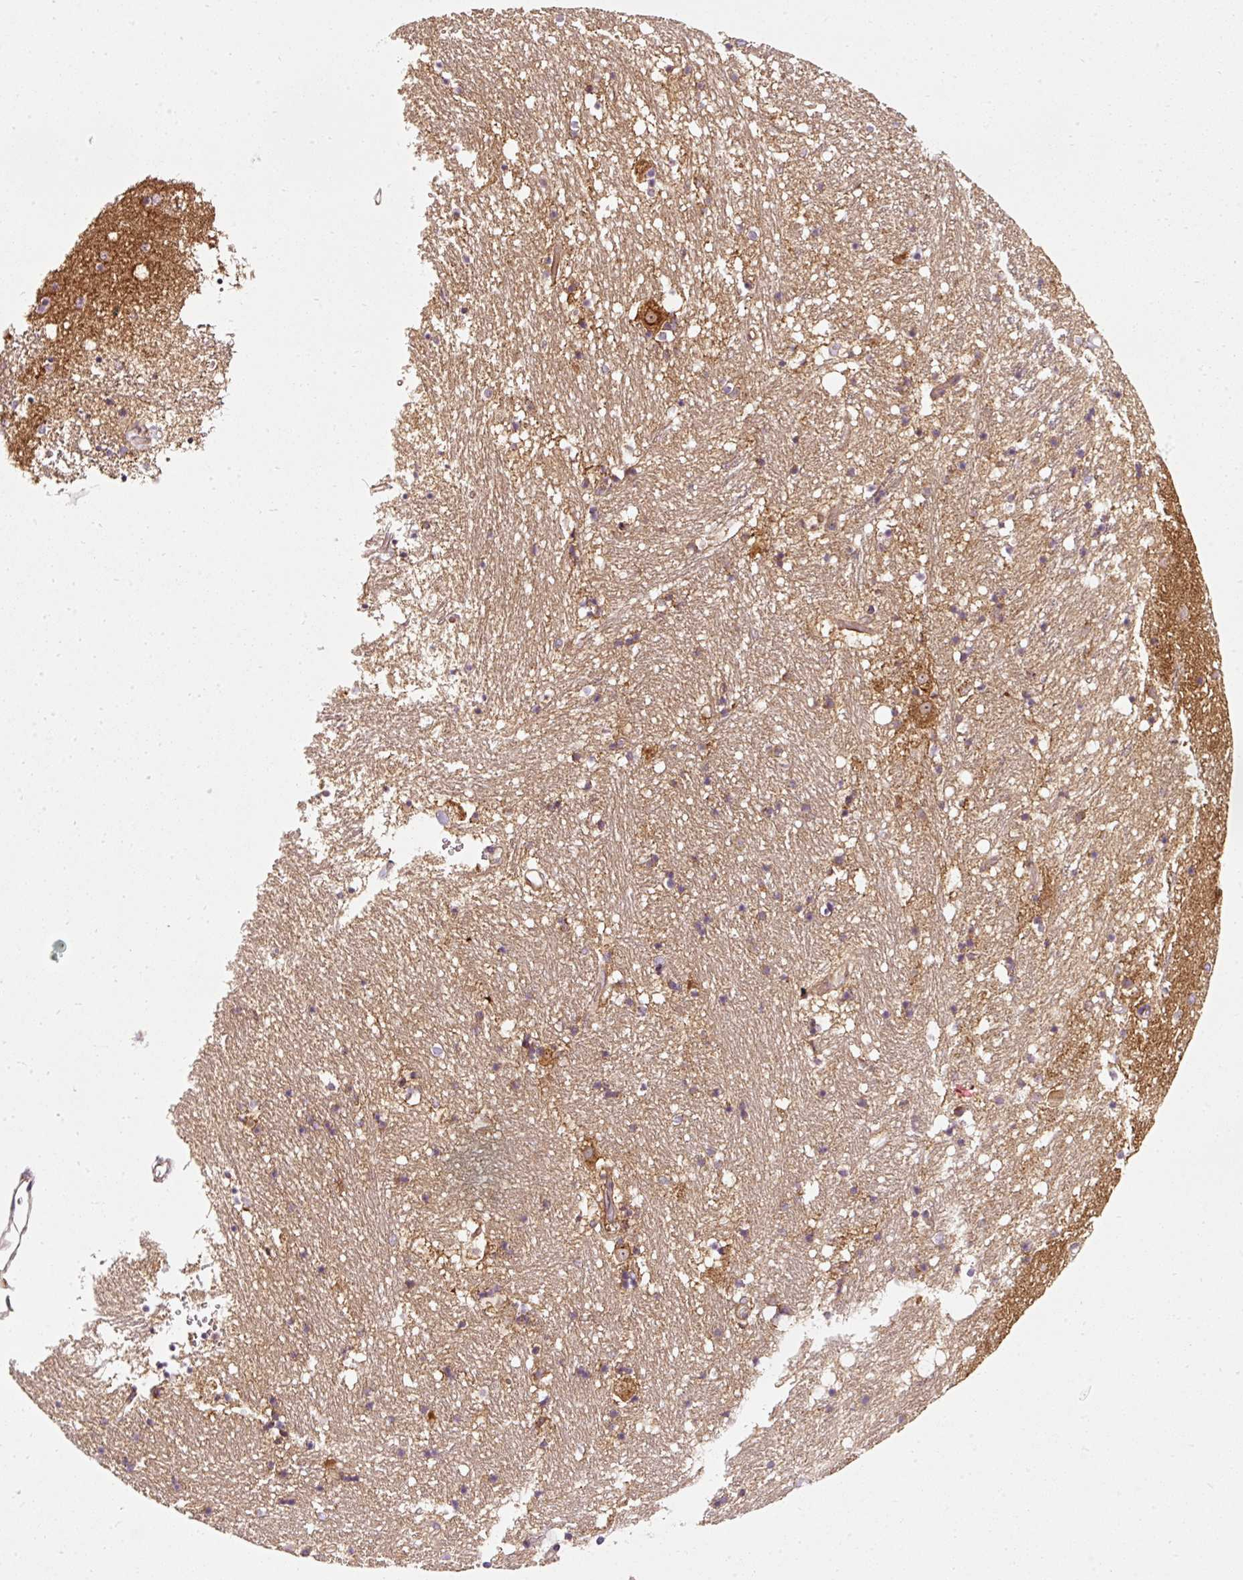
{"staining": {"intensity": "moderate", "quantity": "25%-75%", "location": "cytoplasmic/membranous"}, "tissue": "caudate", "cell_type": "Glial cells", "image_type": "normal", "snomed": [{"axis": "morphology", "description": "Normal tissue, NOS"}, {"axis": "topography", "description": "Lateral ventricle wall"}], "caption": "DAB immunohistochemical staining of normal human caudate displays moderate cytoplasmic/membranous protein staining in about 25%-75% of glial cells.", "gene": "NAPA", "patient": {"sex": "male", "age": 58}}